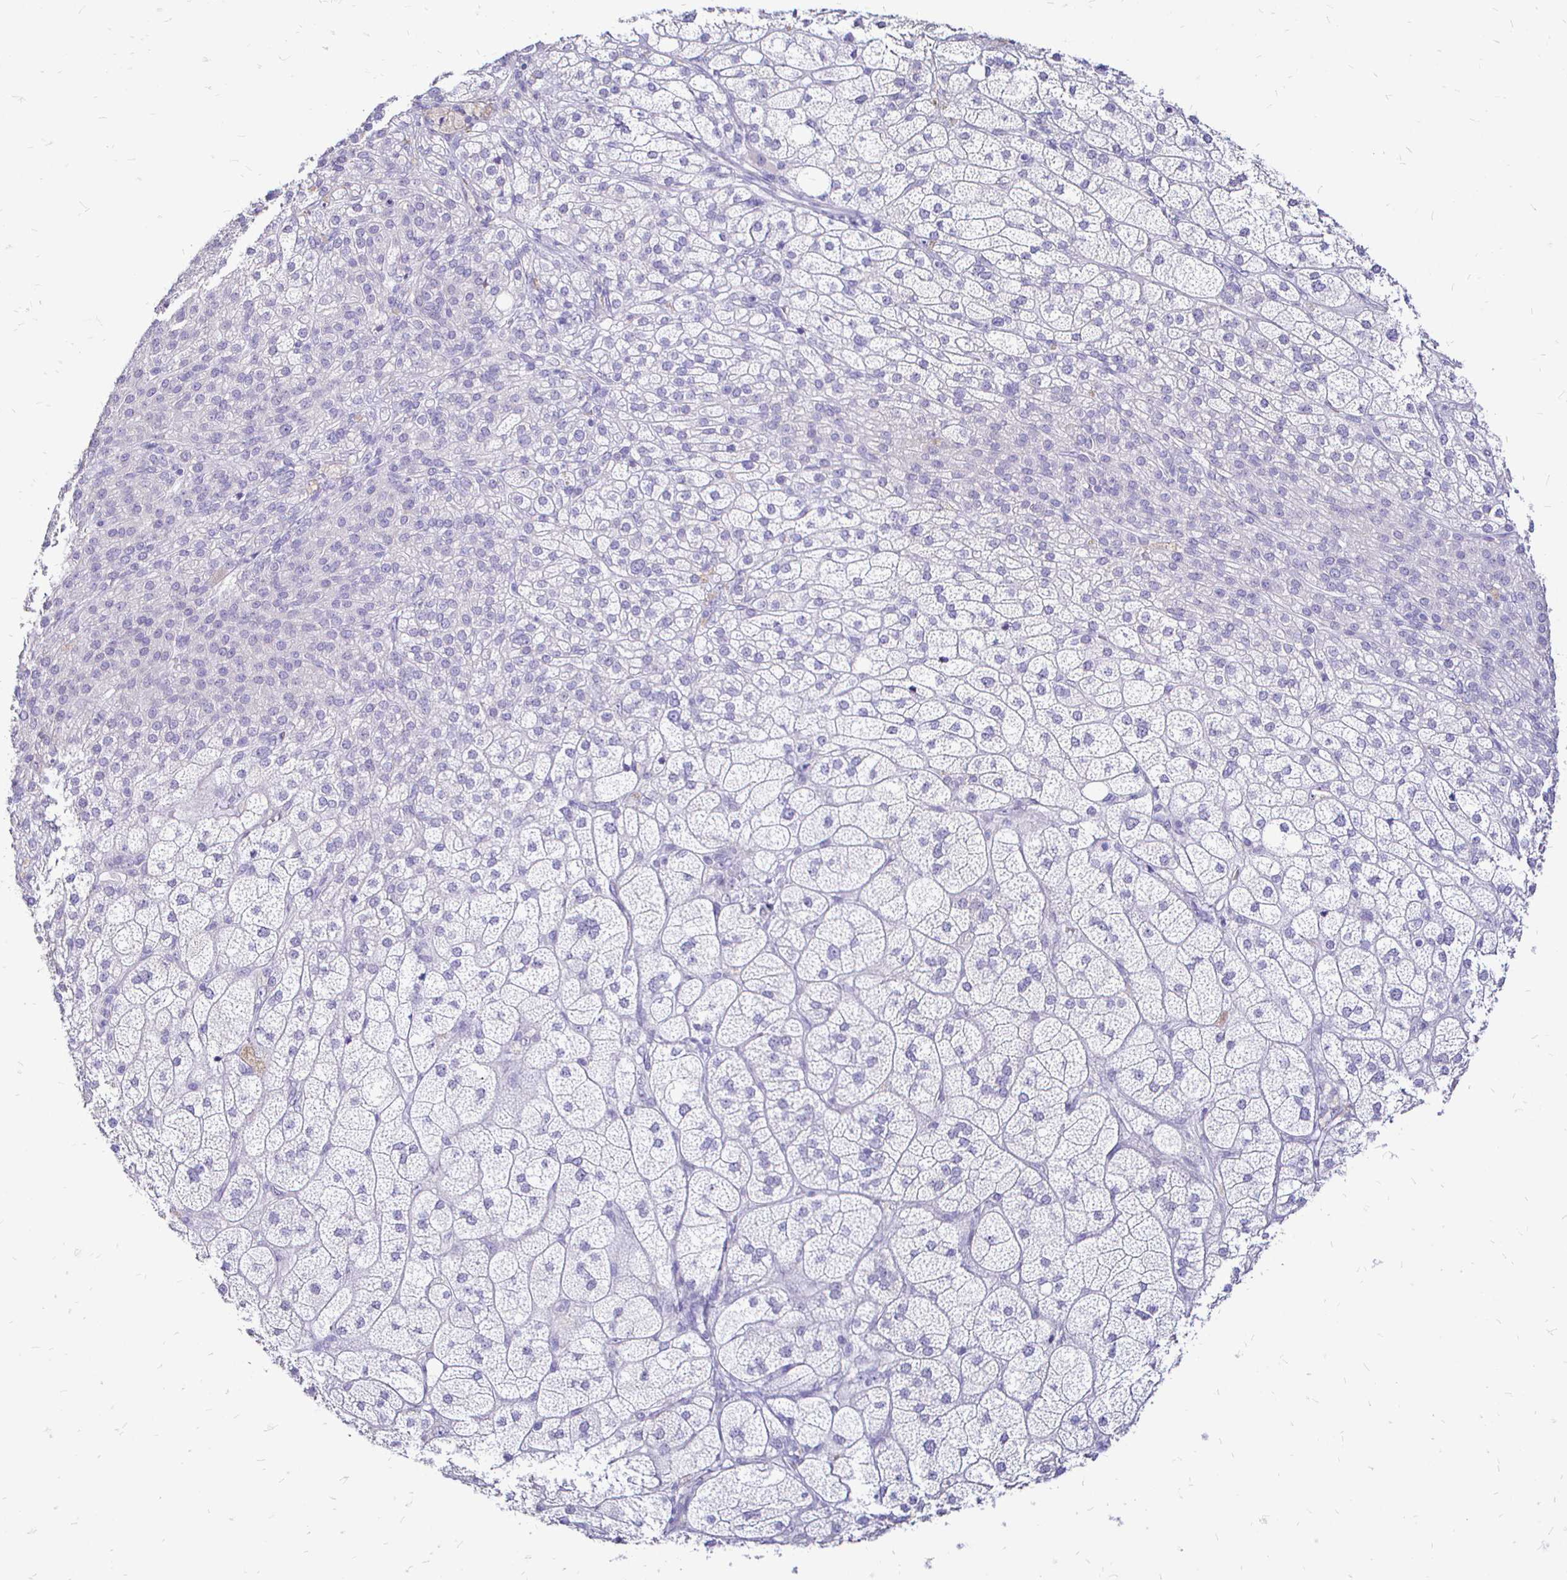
{"staining": {"intensity": "weak", "quantity": "25%-75%", "location": "cytoplasmic/membranous"}, "tissue": "adrenal gland", "cell_type": "Glandular cells", "image_type": "normal", "snomed": [{"axis": "morphology", "description": "Normal tissue, NOS"}, {"axis": "topography", "description": "Adrenal gland"}], "caption": "Human adrenal gland stained for a protein (brown) demonstrates weak cytoplasmic/membranous positive positivity in about 25%-75% of glandular cells.", "gene": "IRGC", "patient": {"sex": "female", "age": 60}}